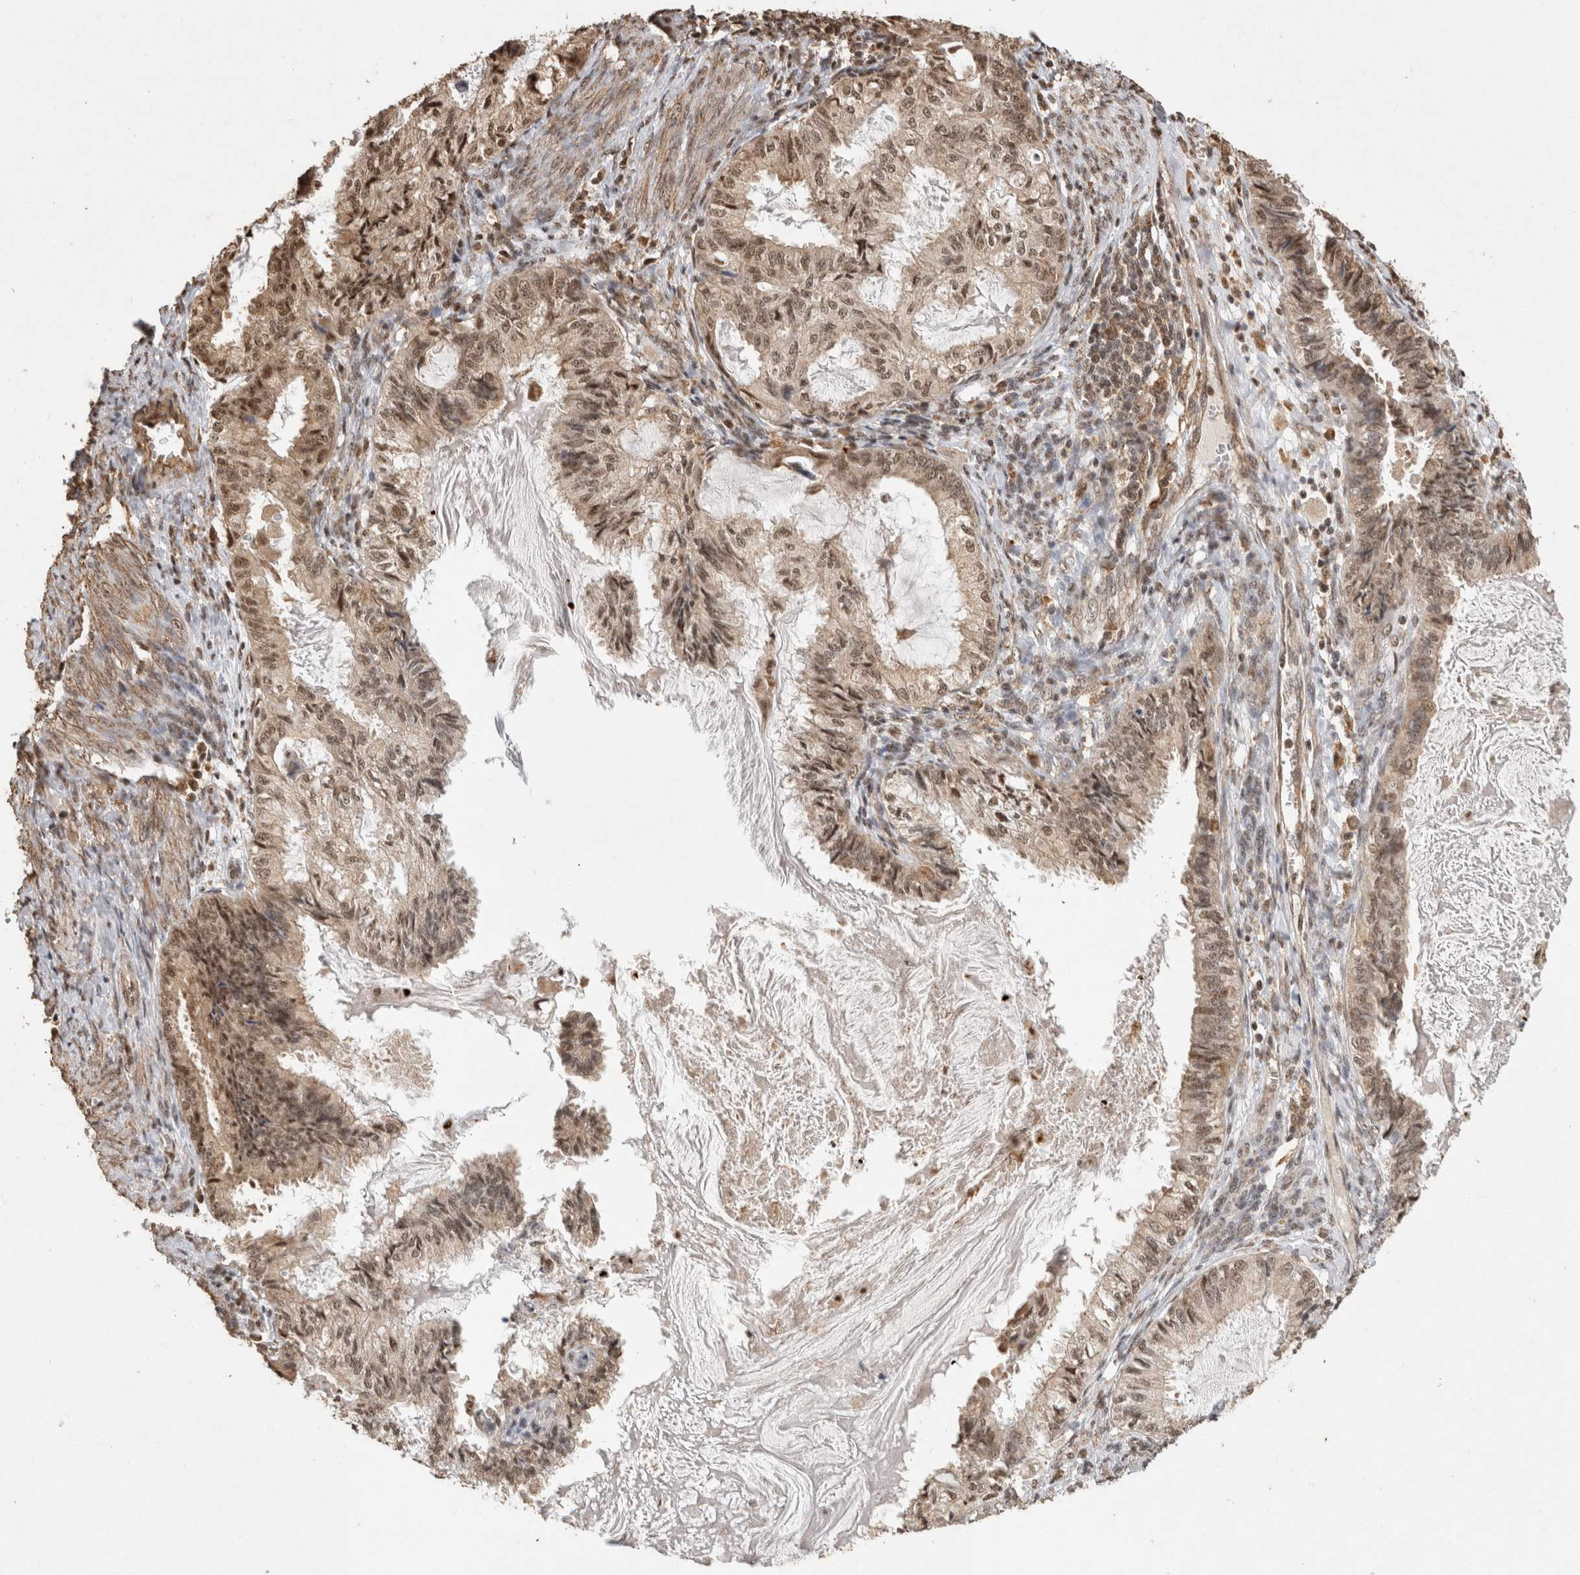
{"staining": {"intensity": "moderate", "quantity": ">75%", "location": "cytoplasmic/membranous,nuclear"}, "tissue": "cervical cancer", "cell_type": "Tumor cells", "image_type": "cancer", "snomed": [{"axis": "morphology", "description": "Normal tissue, NOS"}, {"axis": "morphology", "description": "Adenocarcinoma, NOS"}, {"axis": "topography", "description": "Cervix"}, {"axis": "topography", "description": "Endometrium"}], "caption": "Cervical adenocarcinoma stained for a protein displays moderate cytoplasmic/membranous and nuclear positivity in tumor cells. The staining was performed using DAB, with brown indicating positive protein expression. Nuclei are stained blue with hematoxylin.", "gene": "KEAP1", "patient": {"sex": "female", "age": 86}}